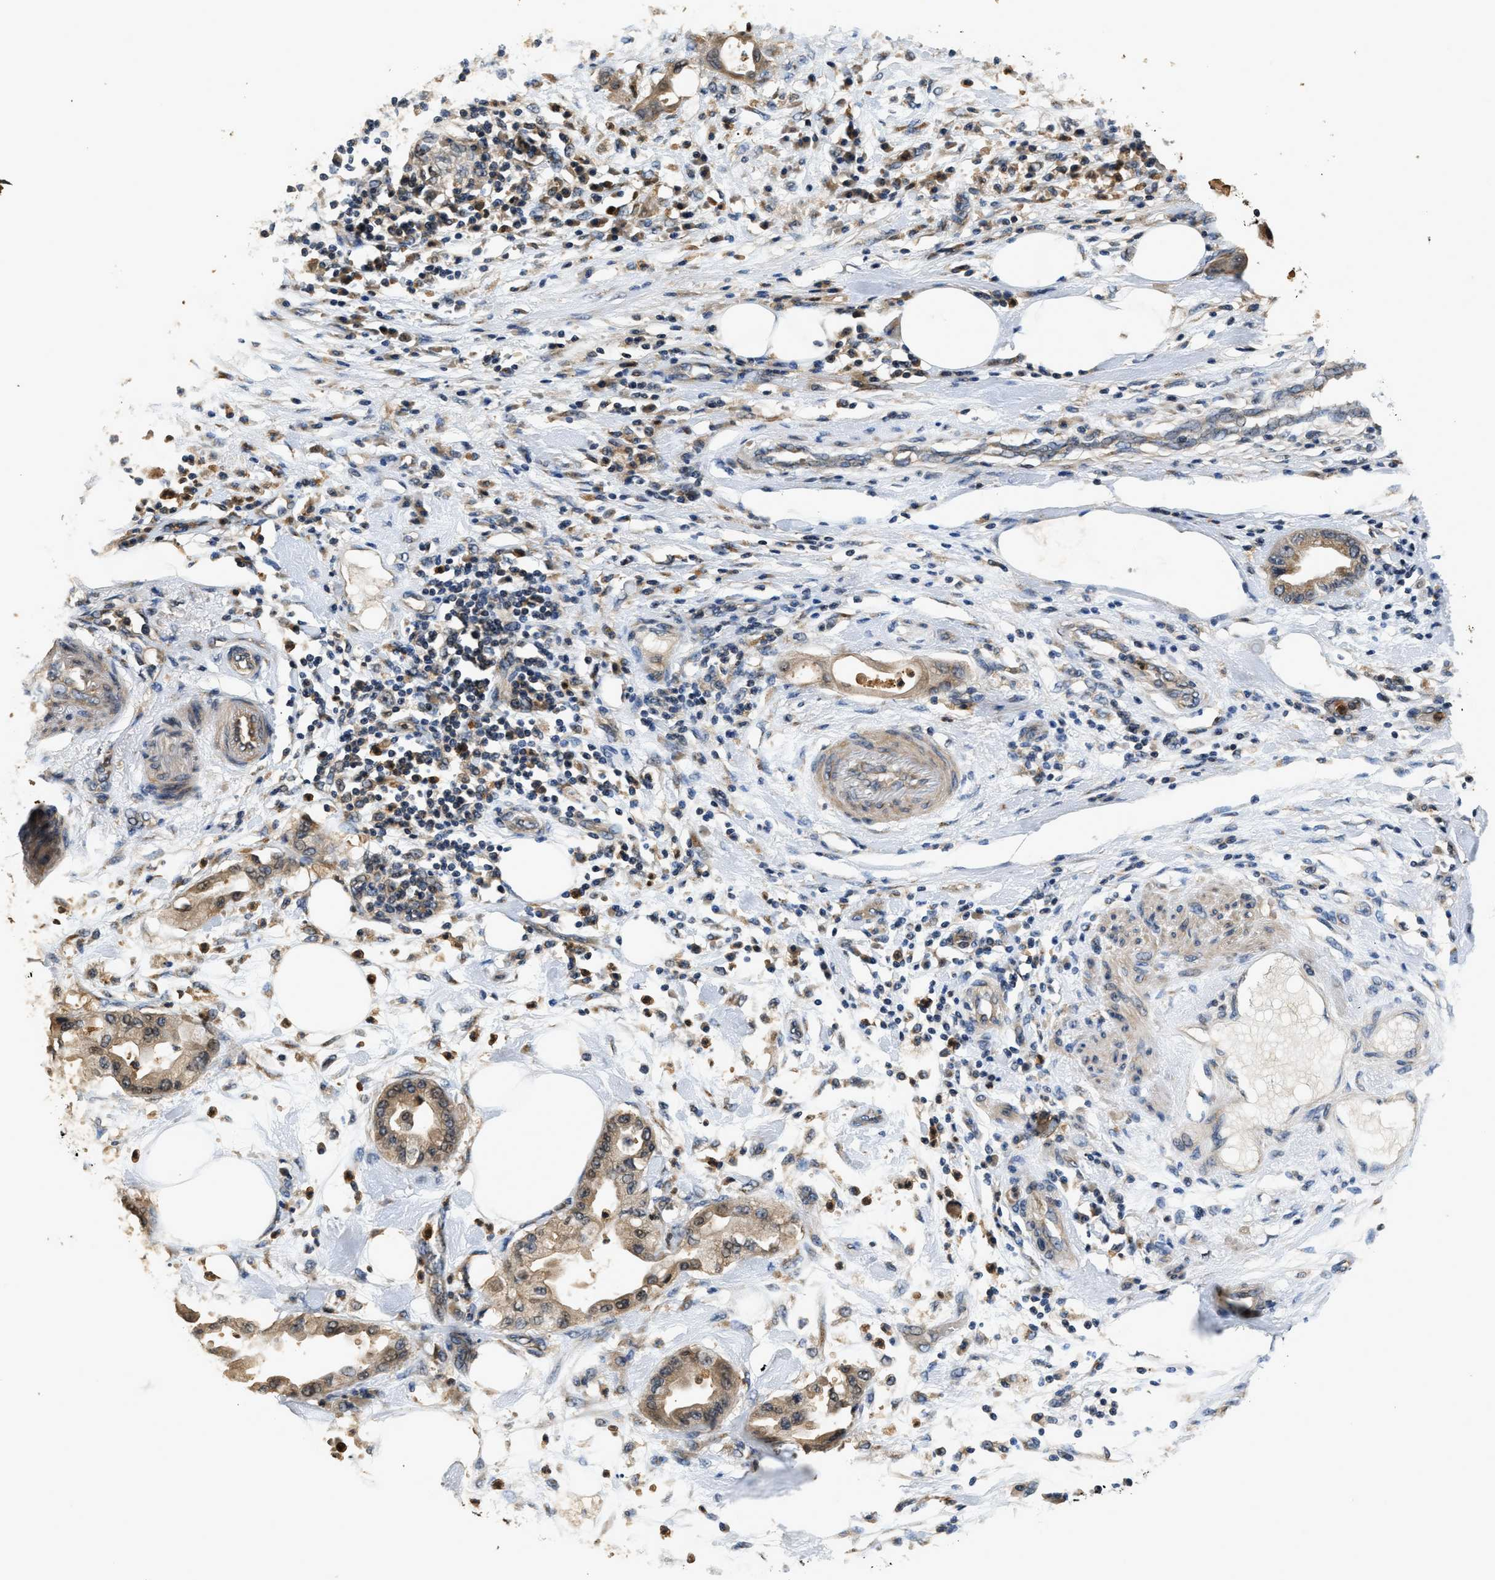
{"staining": {"intensity": "weak", "quantity": ">75%", "location": "cytoplasmic/membranous"}, "tissue": "pancreatic cancer", "cell_type": "Tumor cells", "image_type": "cancer", "snomed": [{"axis": "morphology", "description": "Adenocarcinoma, NOS"}, {"axis": "morphology", "description": "Adenocarcinoma, metastatic, NOS"}, {"axis": "topography", "description": "Lymph node"}, {"axis": "topography", "description": "Pancreas"}, {"axis": "topography", "description": "Duodenum"}], "caption": "Pancreatic metastatic adenocarcinoma stained with DAB (3,3'-diaminobenzidine) IHC displays low levels of weak cytoplasmic/membranous positivity in about >75% of tumor cells. The protein of interest is shown in brown color, while the nuclei are stained blue.", "gene": "CHUK", "patient": {"sex": "female", "age": 64}}